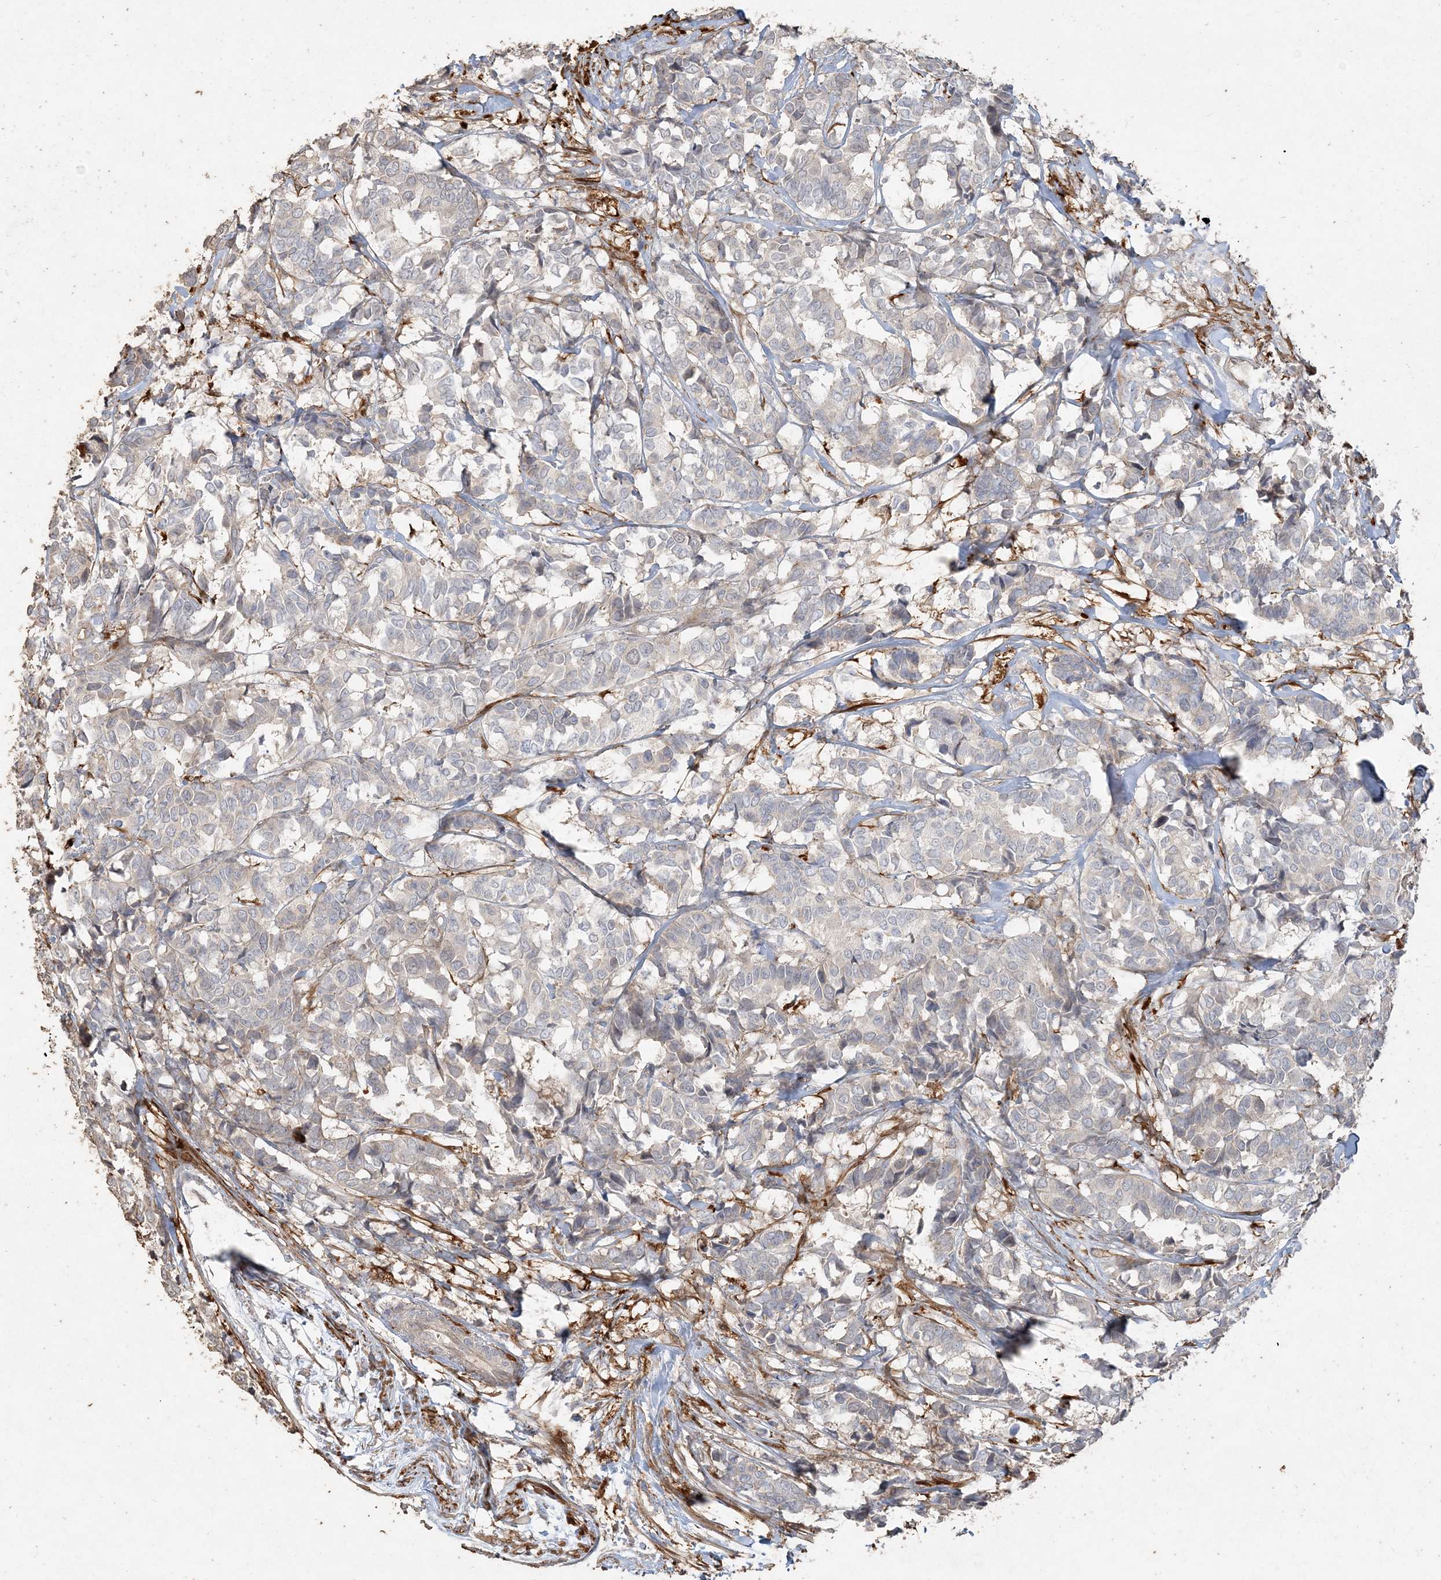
{"staining": {"intensity": "negative", "quantity": "none", "location": "none"}, "tissue": "breast cancer", "cell_type": "Tumor cells", "image_type": "cancer", "snomed": [{"axis": "morphology", "description": "Duct carcinoma"}, {"axis": "topography", "description": "Breast"}], "caption": "Micrograph shows no significant protein staining in tumor cells of breast cancer.", "gene": "RNF145", "patient": {"sex": "female", "age": 87}}